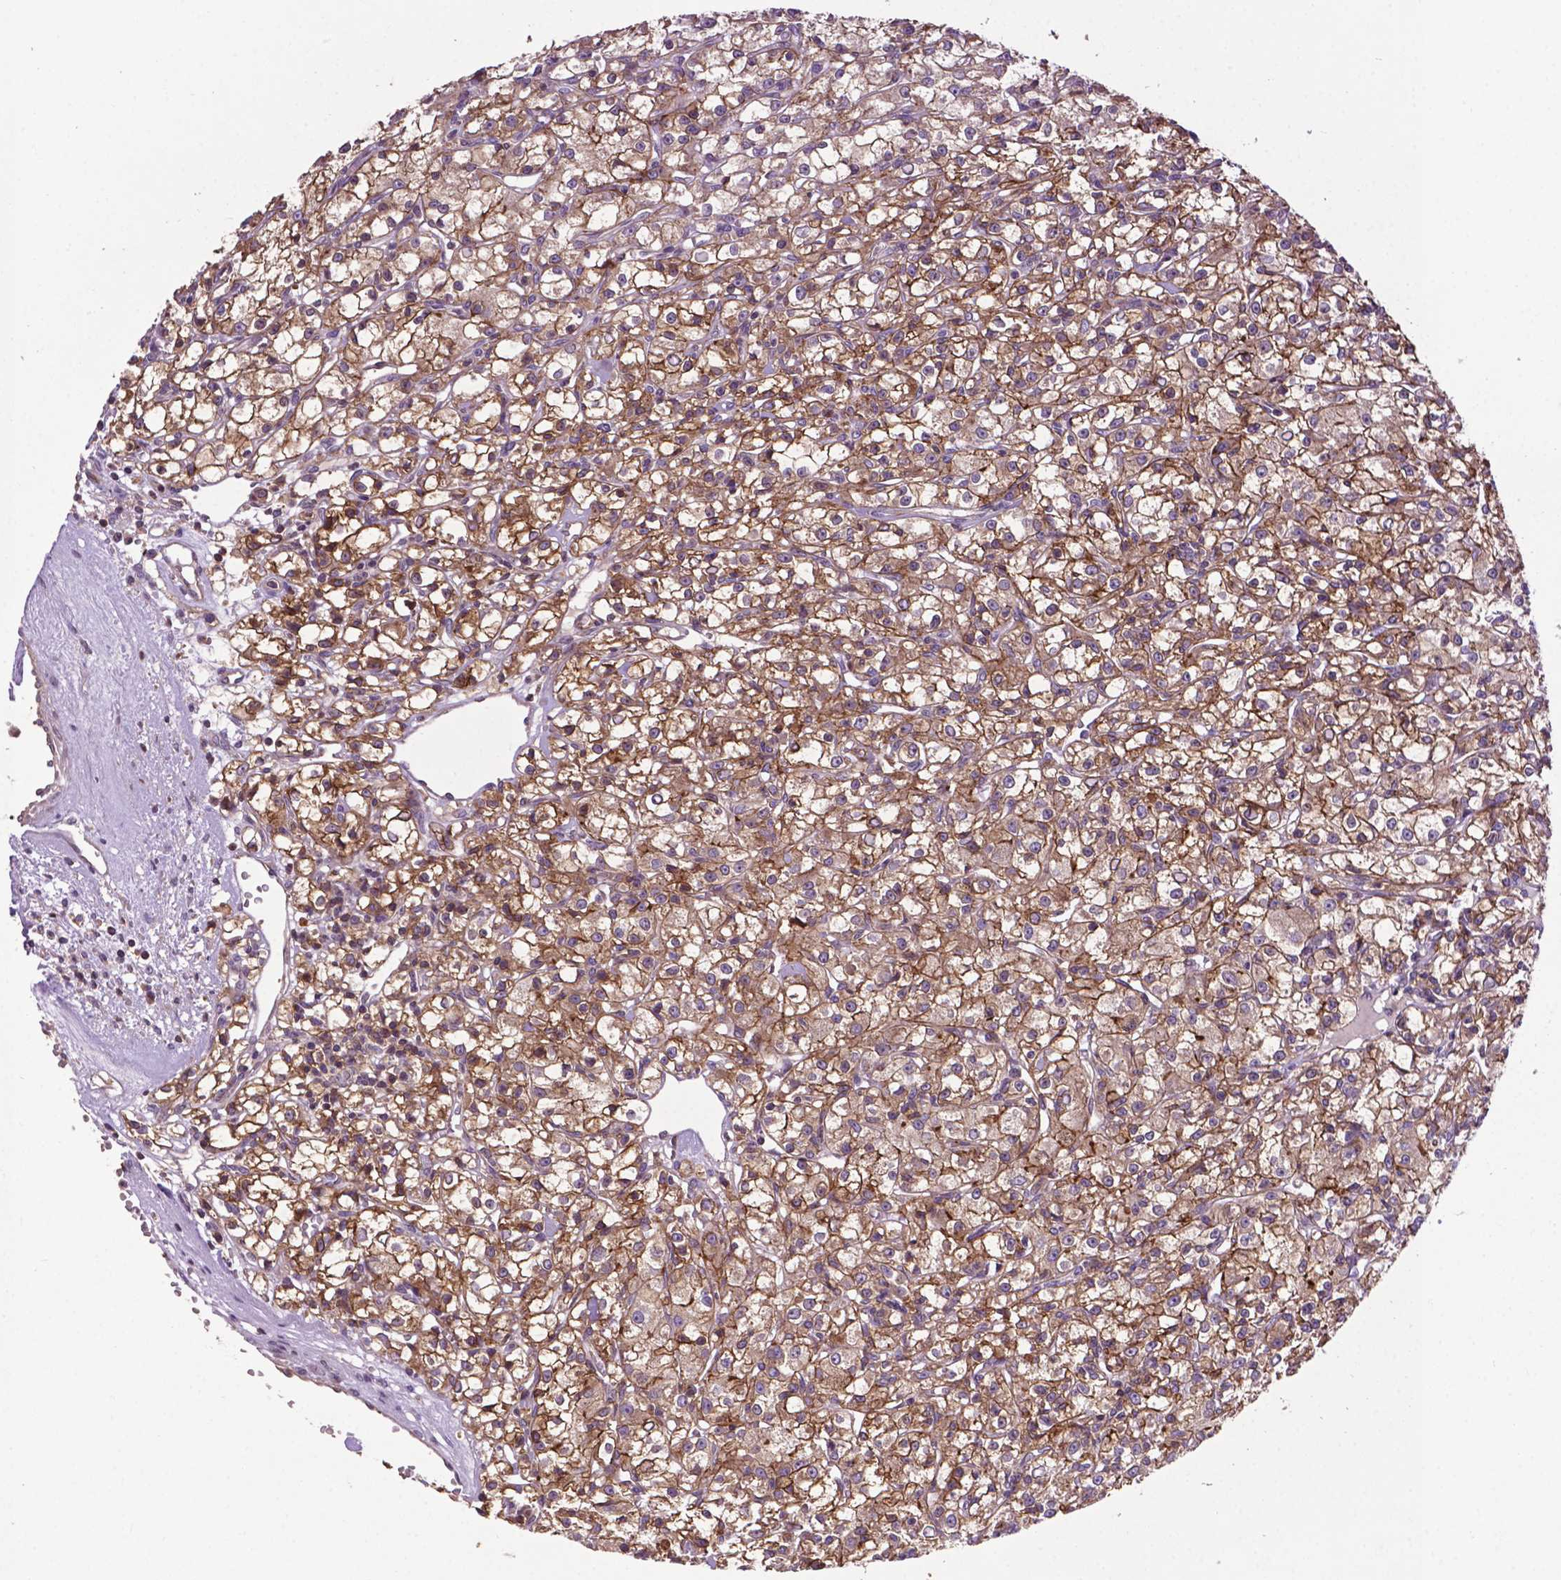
{"staining": {"intensity": "moderate", "quantity": ">75%", "location": "cytoplasmic/membranous"}, "tissue": "renal cancer", "cell_type": "Tumor cells", "image_type": "cancer", "snomed": [{"axis": "morphology", "description": "Adenocarcinoma, NOS"}, {"axis": "topography", "description": "Kidney"}], "caption": "The photomicrograph exhibits a brown stain indicating the presence of a protein in the cytoplasmic/membranous of tumor cells in renal cancer (adenocarcinoma).", "gene": "SPNS2", "patient": {"sex": "female", "age": 59}}